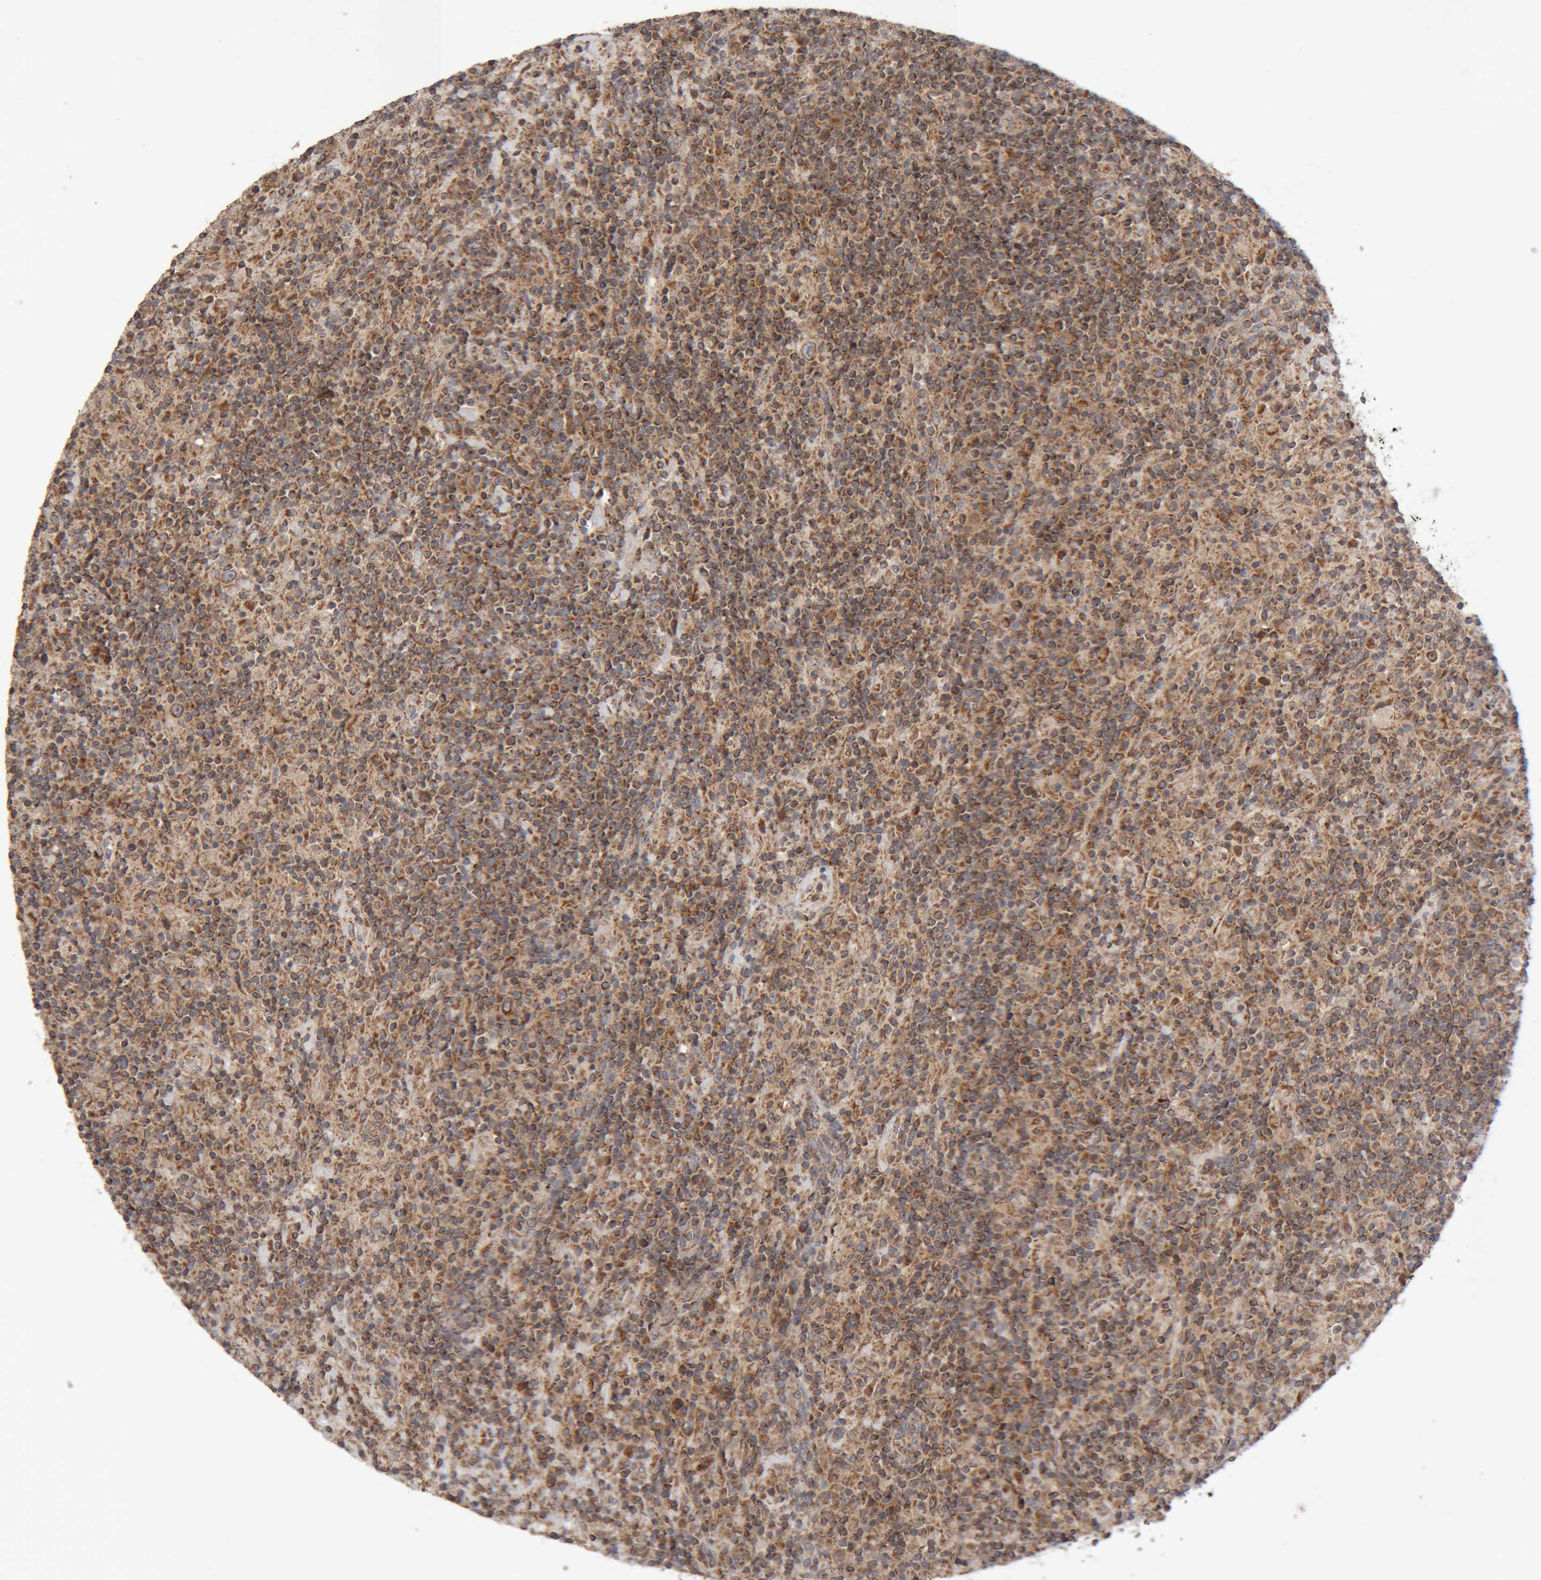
{"staining": {"intensity": "moderate", "quantity": ">75%", "location": "cytoplasmic/membranous"}, "tissue": "lymphoma", "cell_type": "Tumor cells", "image_type": "cancer", "snomed": [{"axis": "morphology", "description": "Hodgkin's disease, NOS"}, {"axis": "topography", "description": "Lymph node"}], "caption": "Approximately >75% of tumor cells in Hodgkin's disease display moderate cytoplasmic/membranous protein expression as visualized by brown immunohistochemical staining.", "gene": "KIF21B", "patient": {"sex": "male", "age": 70}}